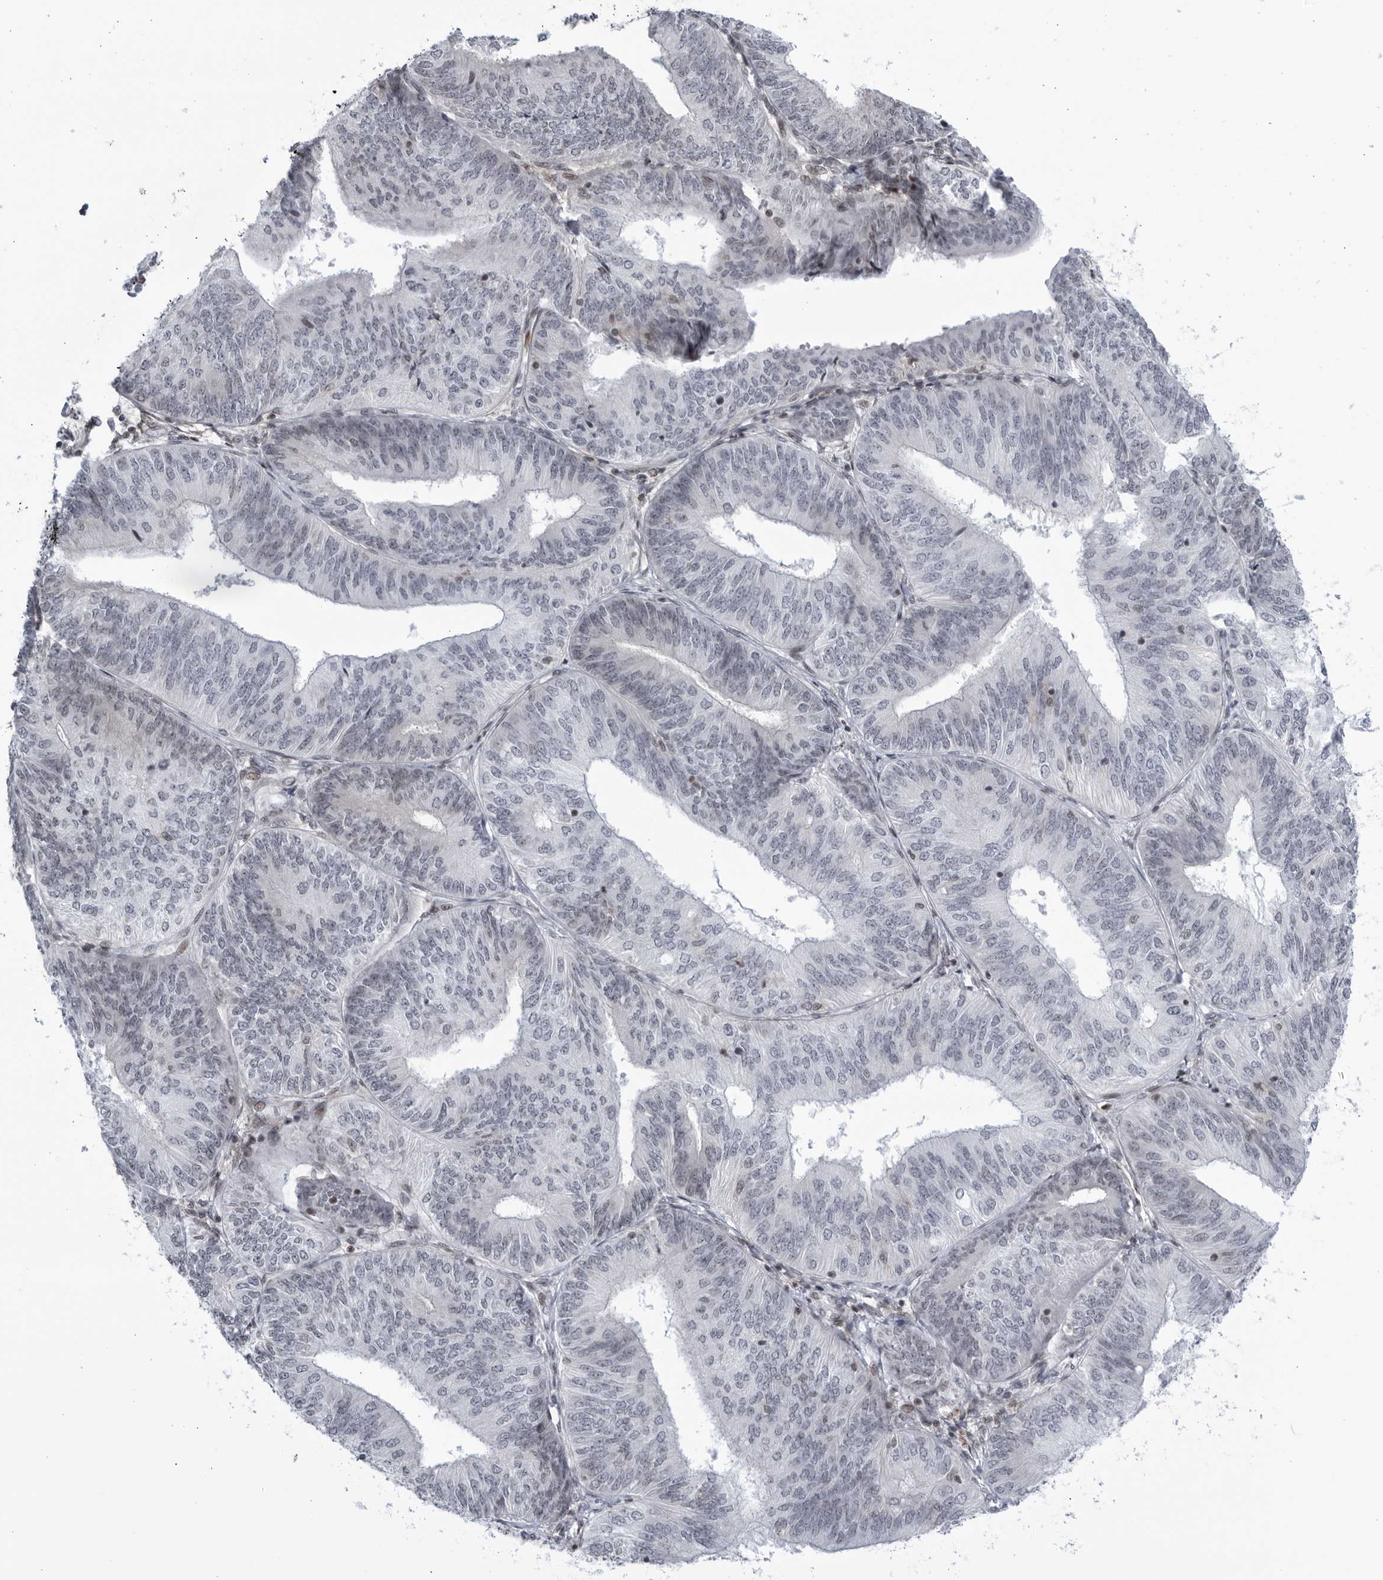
{"staining": {"intensity": "negative", "quantity": "none", "location": "none"}, "tissue": "endometrial cancer", "cell_type": "Tumor cells", "image_type": "cancer", "snomed": [{"axis": "morphology", "description": "Adenocarcinoma, NOS"}, {"axis": "topography", "description": "Endometrium"}], "caption": "This is an immunohistochemistry photomicrograph of human endometrial cancer. There is no staining in tumor cells.", "gene": "DTL", "patient": {"sex": "female", "age": 58}}